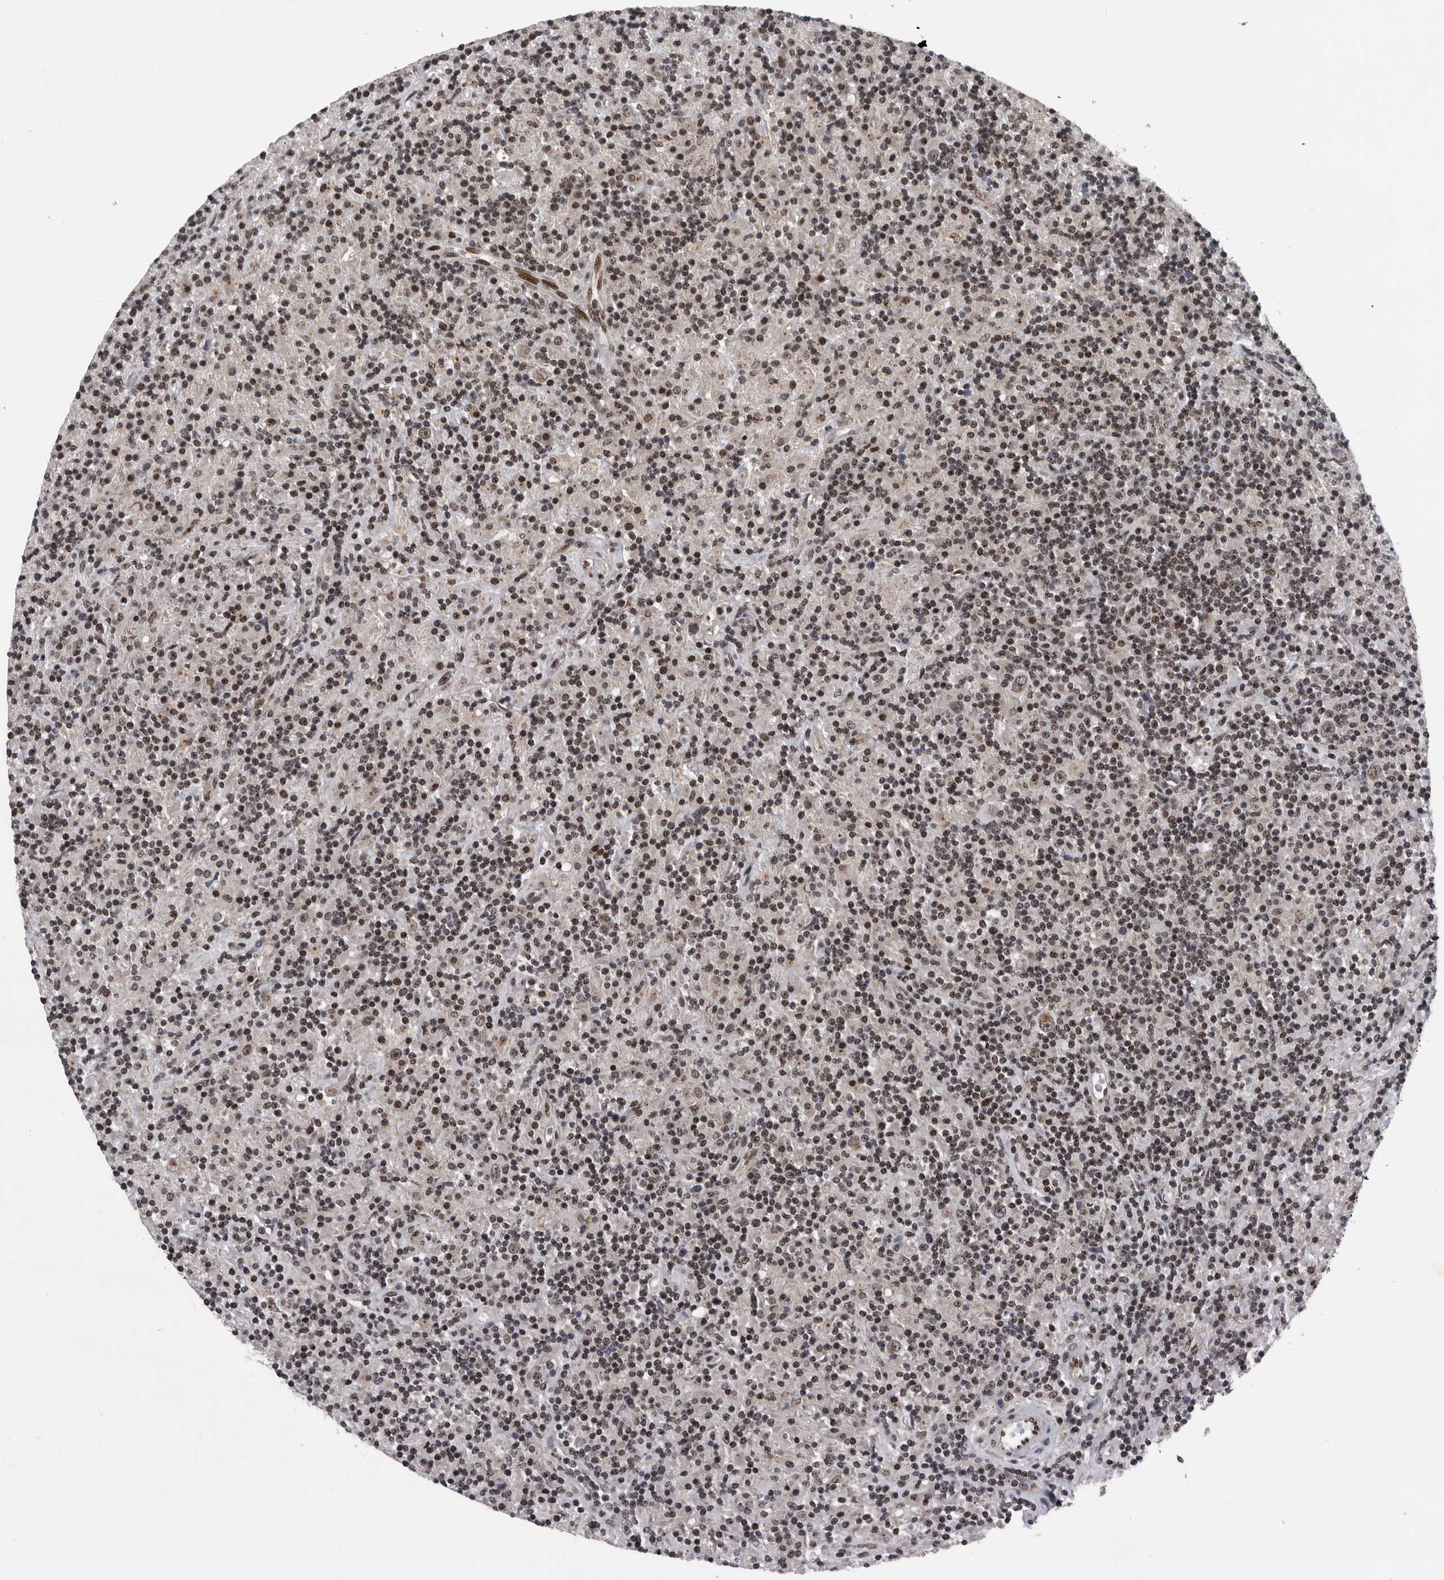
{"staining": {"intensity": "weak", "quantity": ">75%", "location": "nuclear"}, "tissue": "lymphoma", "cell_type": "Tumor cells", "image_type": "cancer", "snomed": [{"axis": "morphology", "description": "Hodgkin's disease, NOS"}, {"axis": "topography", "description": "Lymph node"}], "caption": "Tumor cells display low levels of weak nuclear expression in approximately >75% of cells in human lymphoma.", "gene": "SENP7", "patient": {"sex": "male", "age": 70}}